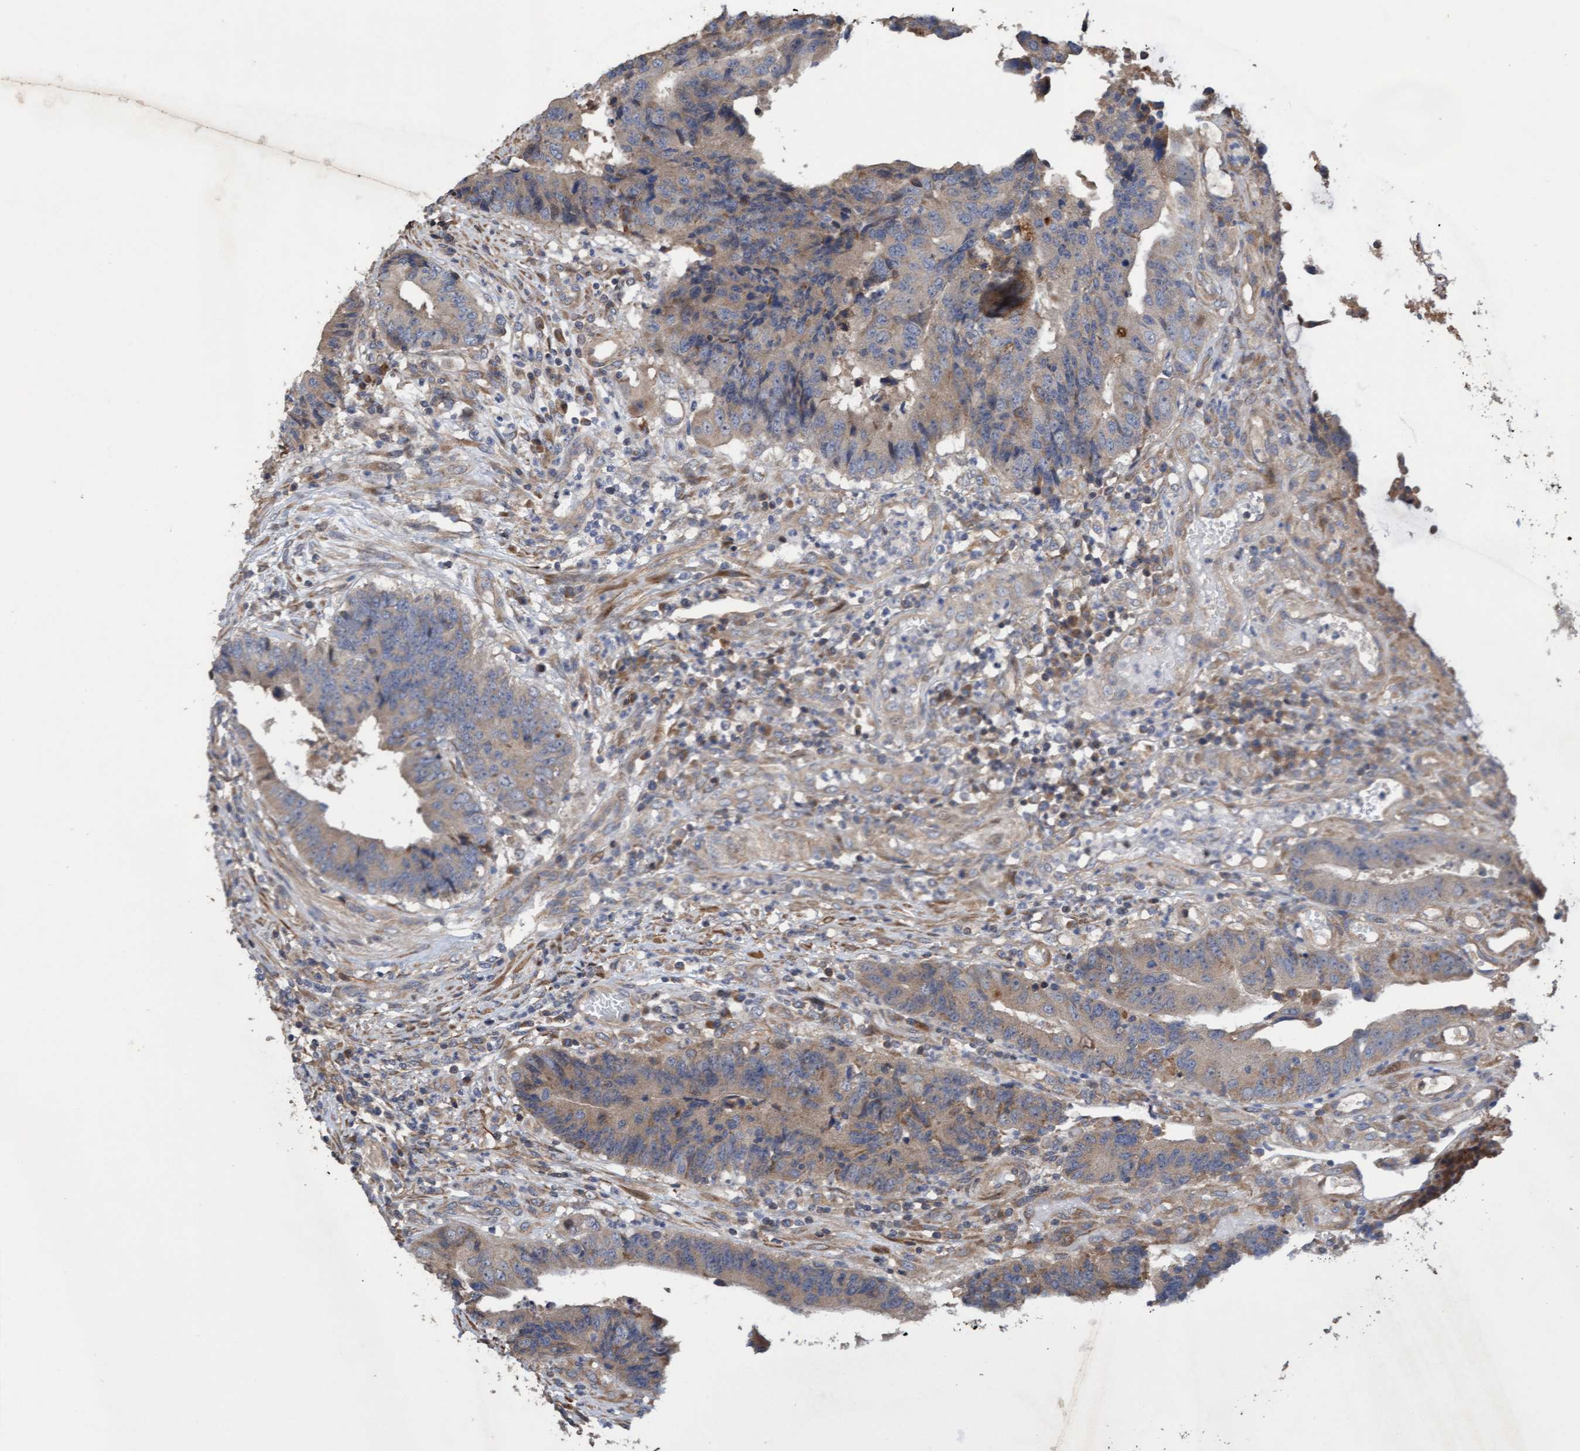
{"staining": {"intensity": "weak", "quantity": "25%-75%", "location": "cytoplasmic/membranous"}, "tissue": "colorectal cancer", "cell_type": "Tumor cells", "image_type": "cancer", "snomed": [{"axis": "morphology", "description": "Adenocarcinoma, NOS"}, {"axis": "topography", "description": "Rectum"}], "caption": "Approximately 25%-75% of tumor cells in colorectal cancer reveal weak cytoplasmic/membranous protein positivity as visualized by brown immunohistochemical staining.", "gene": "ELP5", "patient": {"sex": "male", "age": 84}}